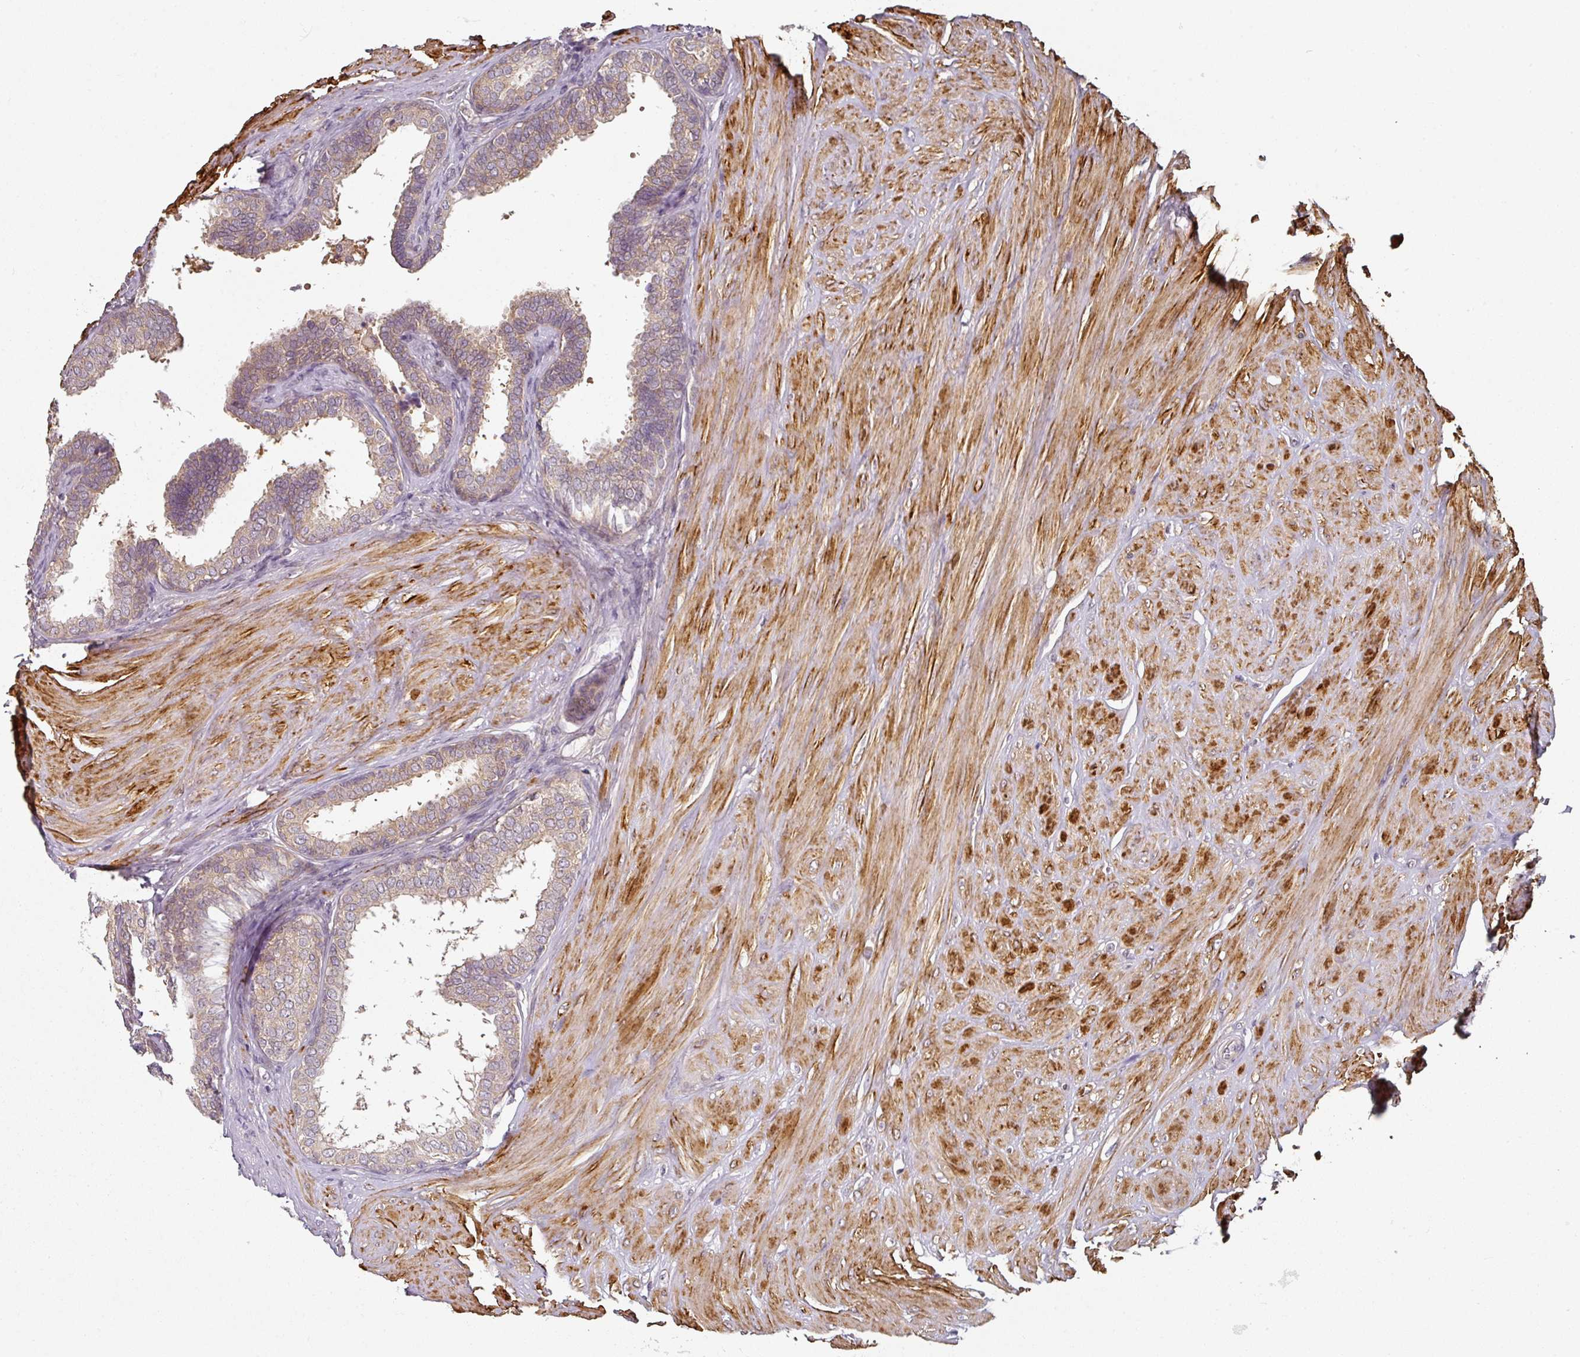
{"staining": {"intensity": "weak", "quantity": ">75%", "location": "cytoplasmic/membranous"}, "tissue": "prostate cancer", "cell_type": "Tumor cells", "image_type": "cancer", "snomed": [{"axis": "morphology", "description": "Adenocarcinoma, High grade"}, {"axis": "topography", "description": "Prostate"}], "caption": "This image reveals prostate cancer (adenocarcinoma (high-grade)) stained with IHC to label a protein in brown. The cytoplasmic/membranous of tumor cells show weak positivity for the protein. Nuclei are counter-stained blue.", "gene": "MAP2K2", "patient": {"sex": "male", "age": 62}}